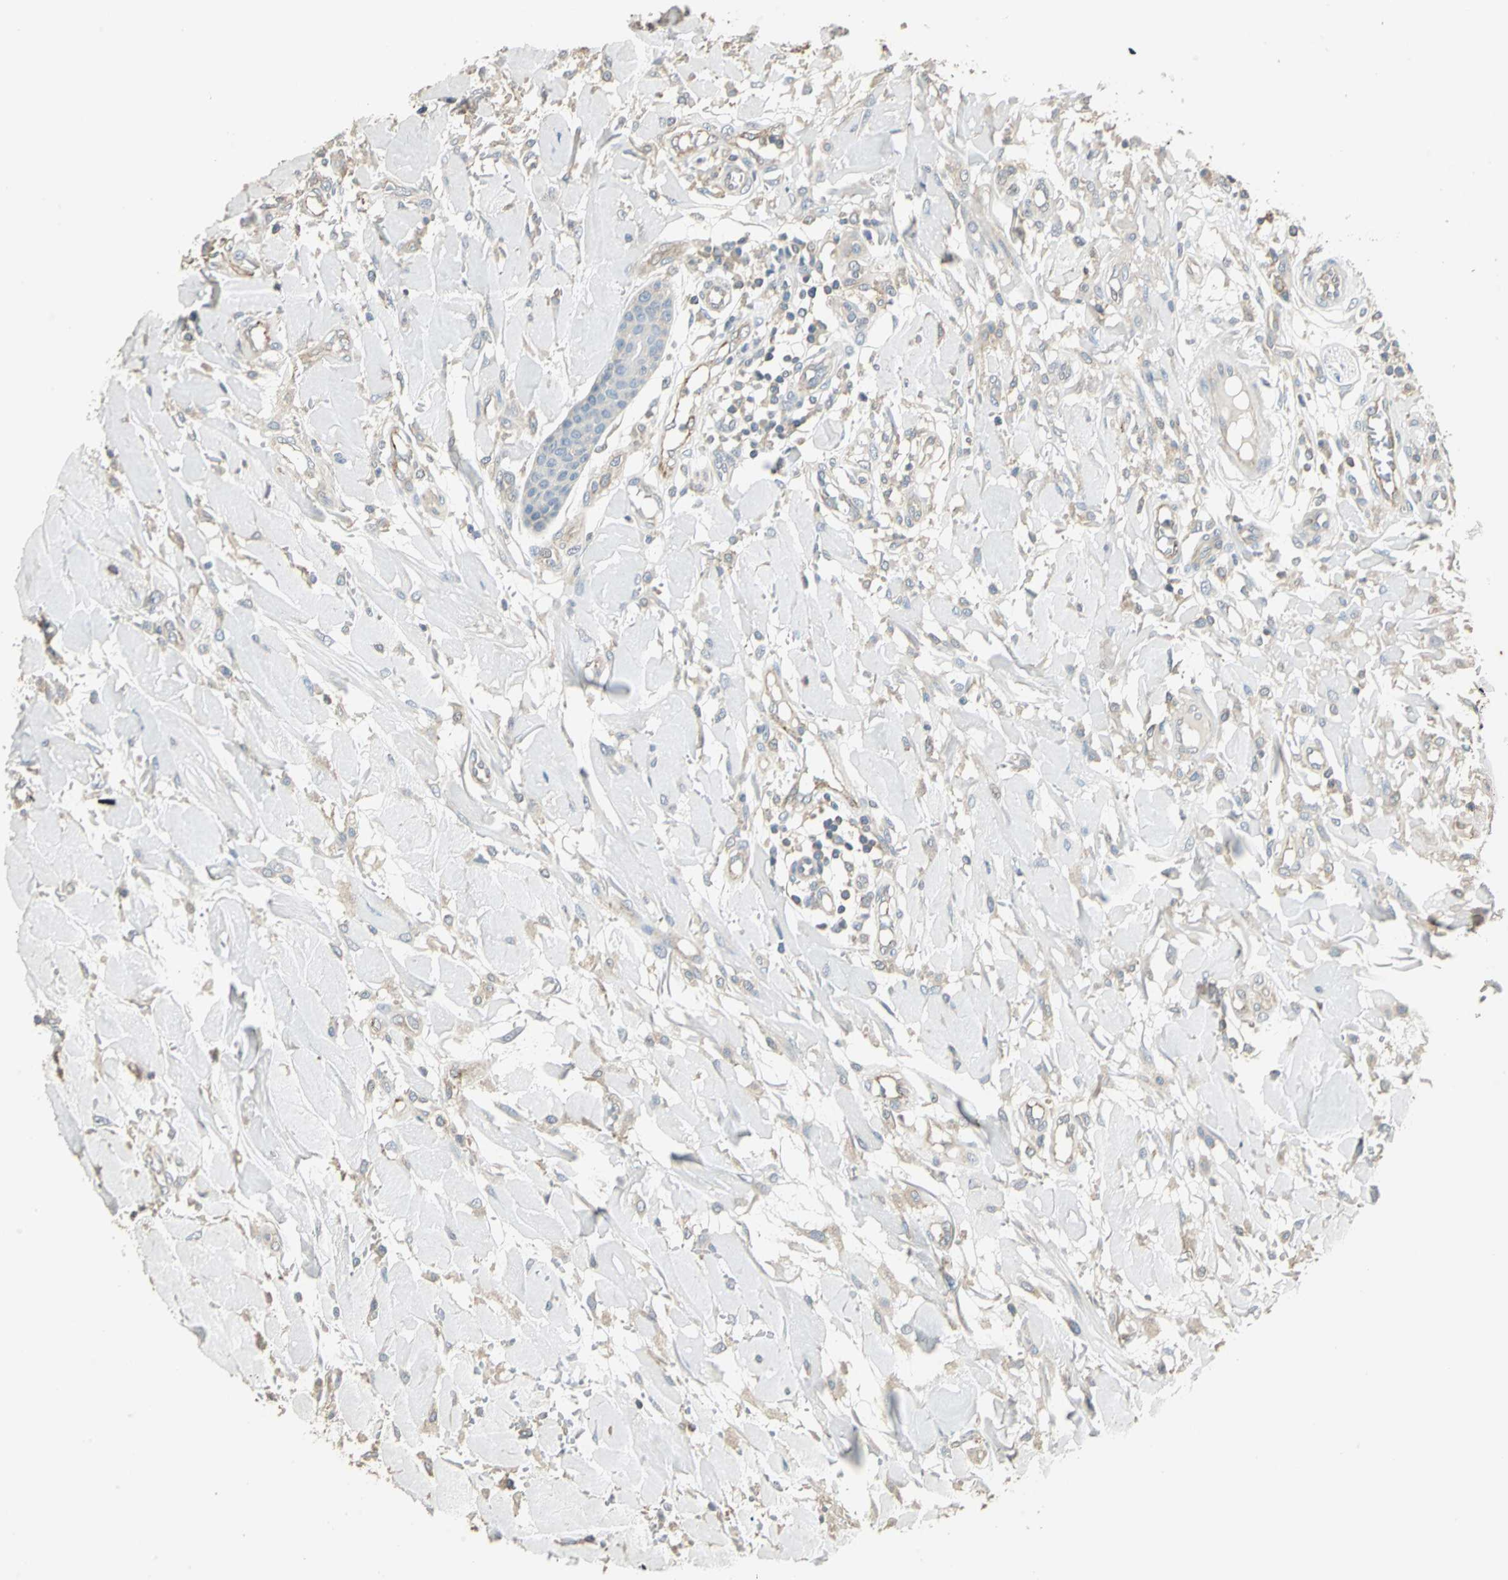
{"staining": {"intensity": "weak", "quantity": "25%-75%", "location": "cytoplasmic/membranous"}, "tissue": "skin cancer", "cell_type": "Tumor cells", "image_type": "cancer", "snomed": [{"axis": "morphology", "description": "Squamous cell carcinoma, NOS"}, {"axis": "topography", "description": "Skin"}], "caption": "Skin cancer stained for a protein (brown) exhibits weak cytoplasmic/membranous positive positivity in approximately 25%-75% of tumor cells.", "gene": "RAPGEF1", "patient": {"sex": "female", "age": 78}}